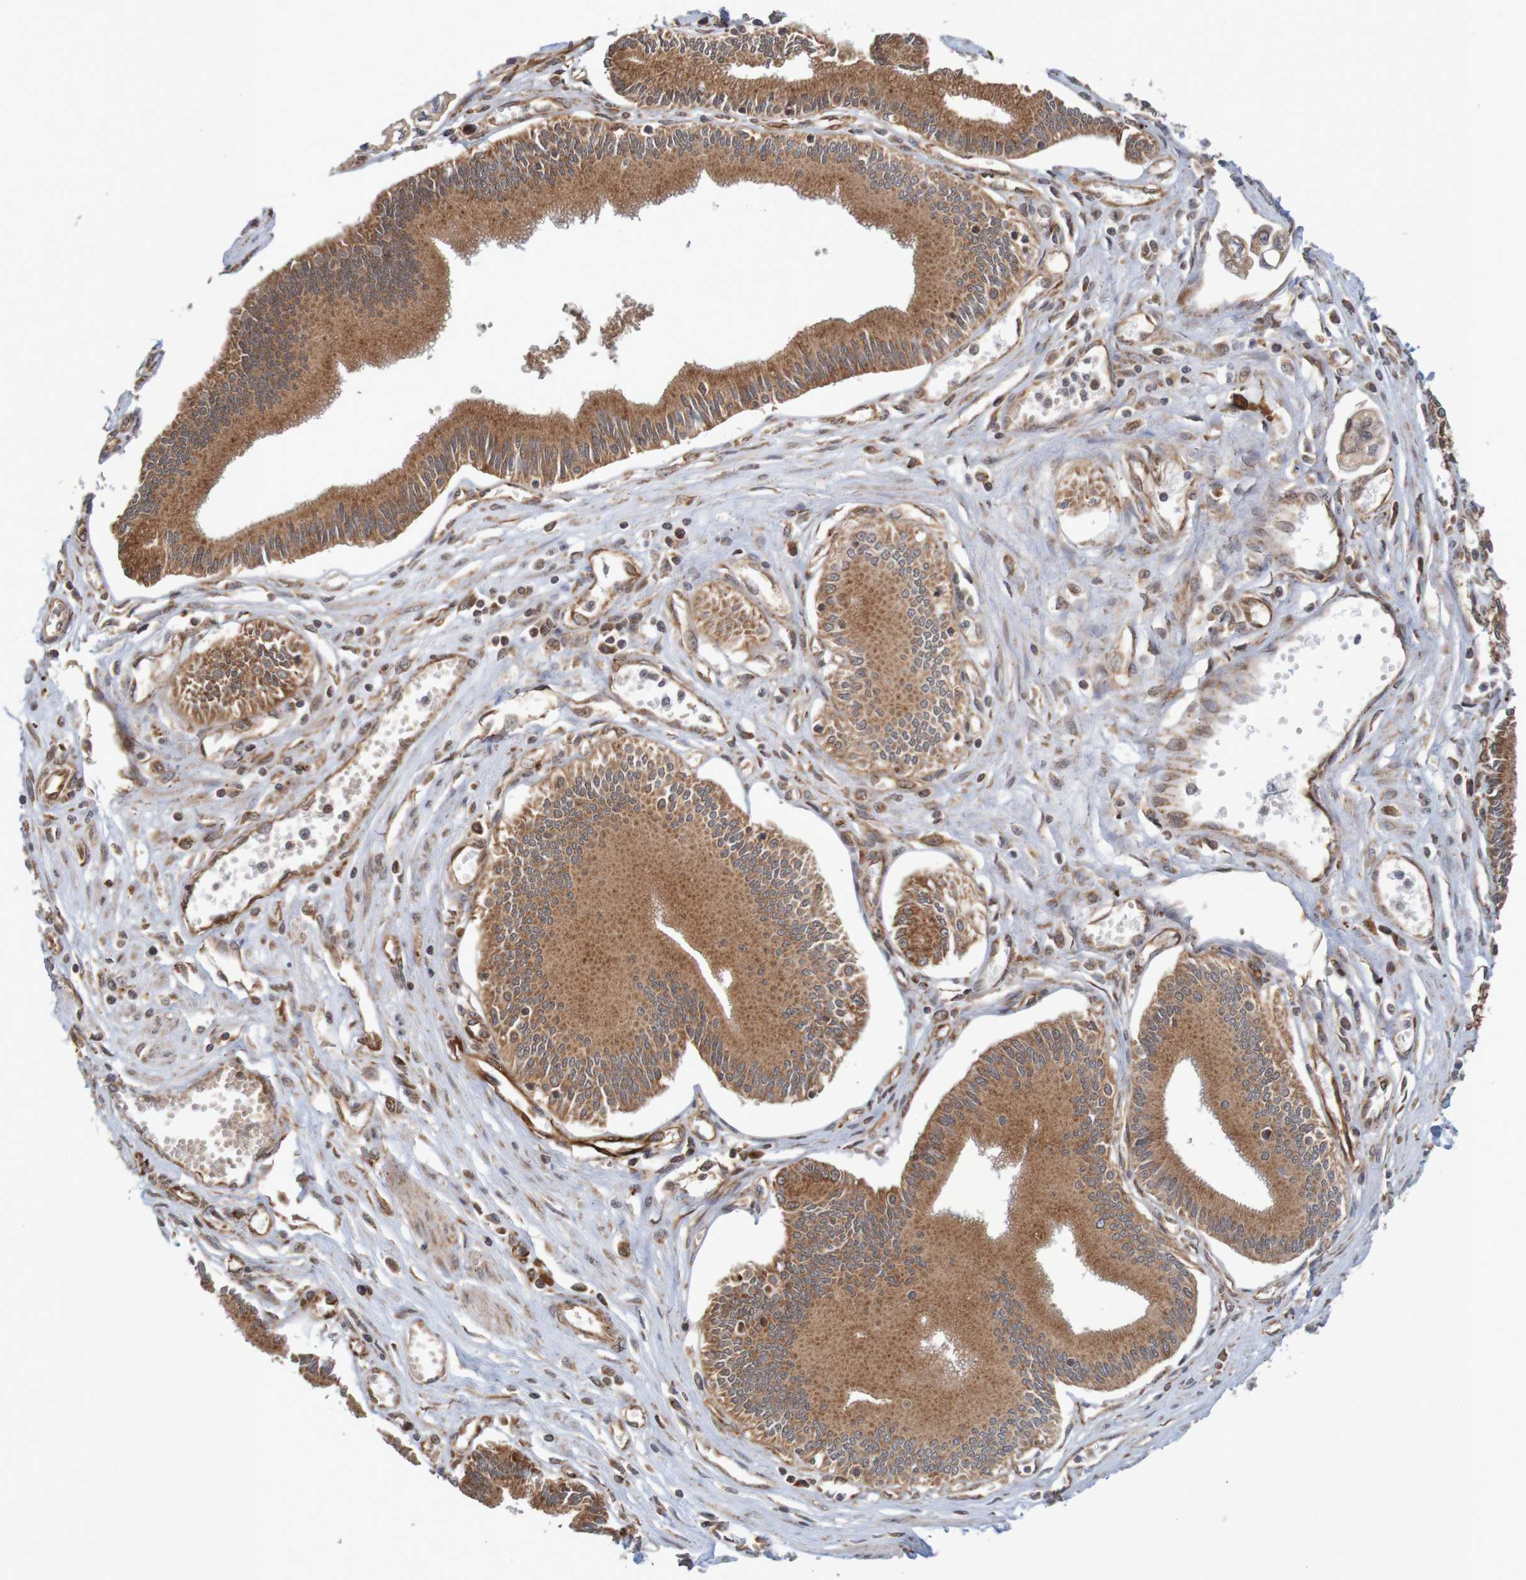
{"staining": {"intensity": "strong", "quantity": ">75%", "location": "cytoplasmic/membranous"}, "tissue": "pancreatic cancer", "cell_type": "Tumor cells", "image_type": "cancer", "snomed": [{"axis": "morphology", "description": "Adenocarcinoma, NOS"}, {"axis": "topography", "description": "Pancreas"}], "caption": "IHC photomicrograph of neoplastic tissue: human pancreatic adenocarcinoma stained using immunohistochemistry shows high levels of strong protein expression localized specifically in the cytoplasmic/membranous of tumor cells, appearing as a cytoplasmic/membranous brown color.", "gene": "MRPL52", "patient": {"sex": "male", "age": 56}}